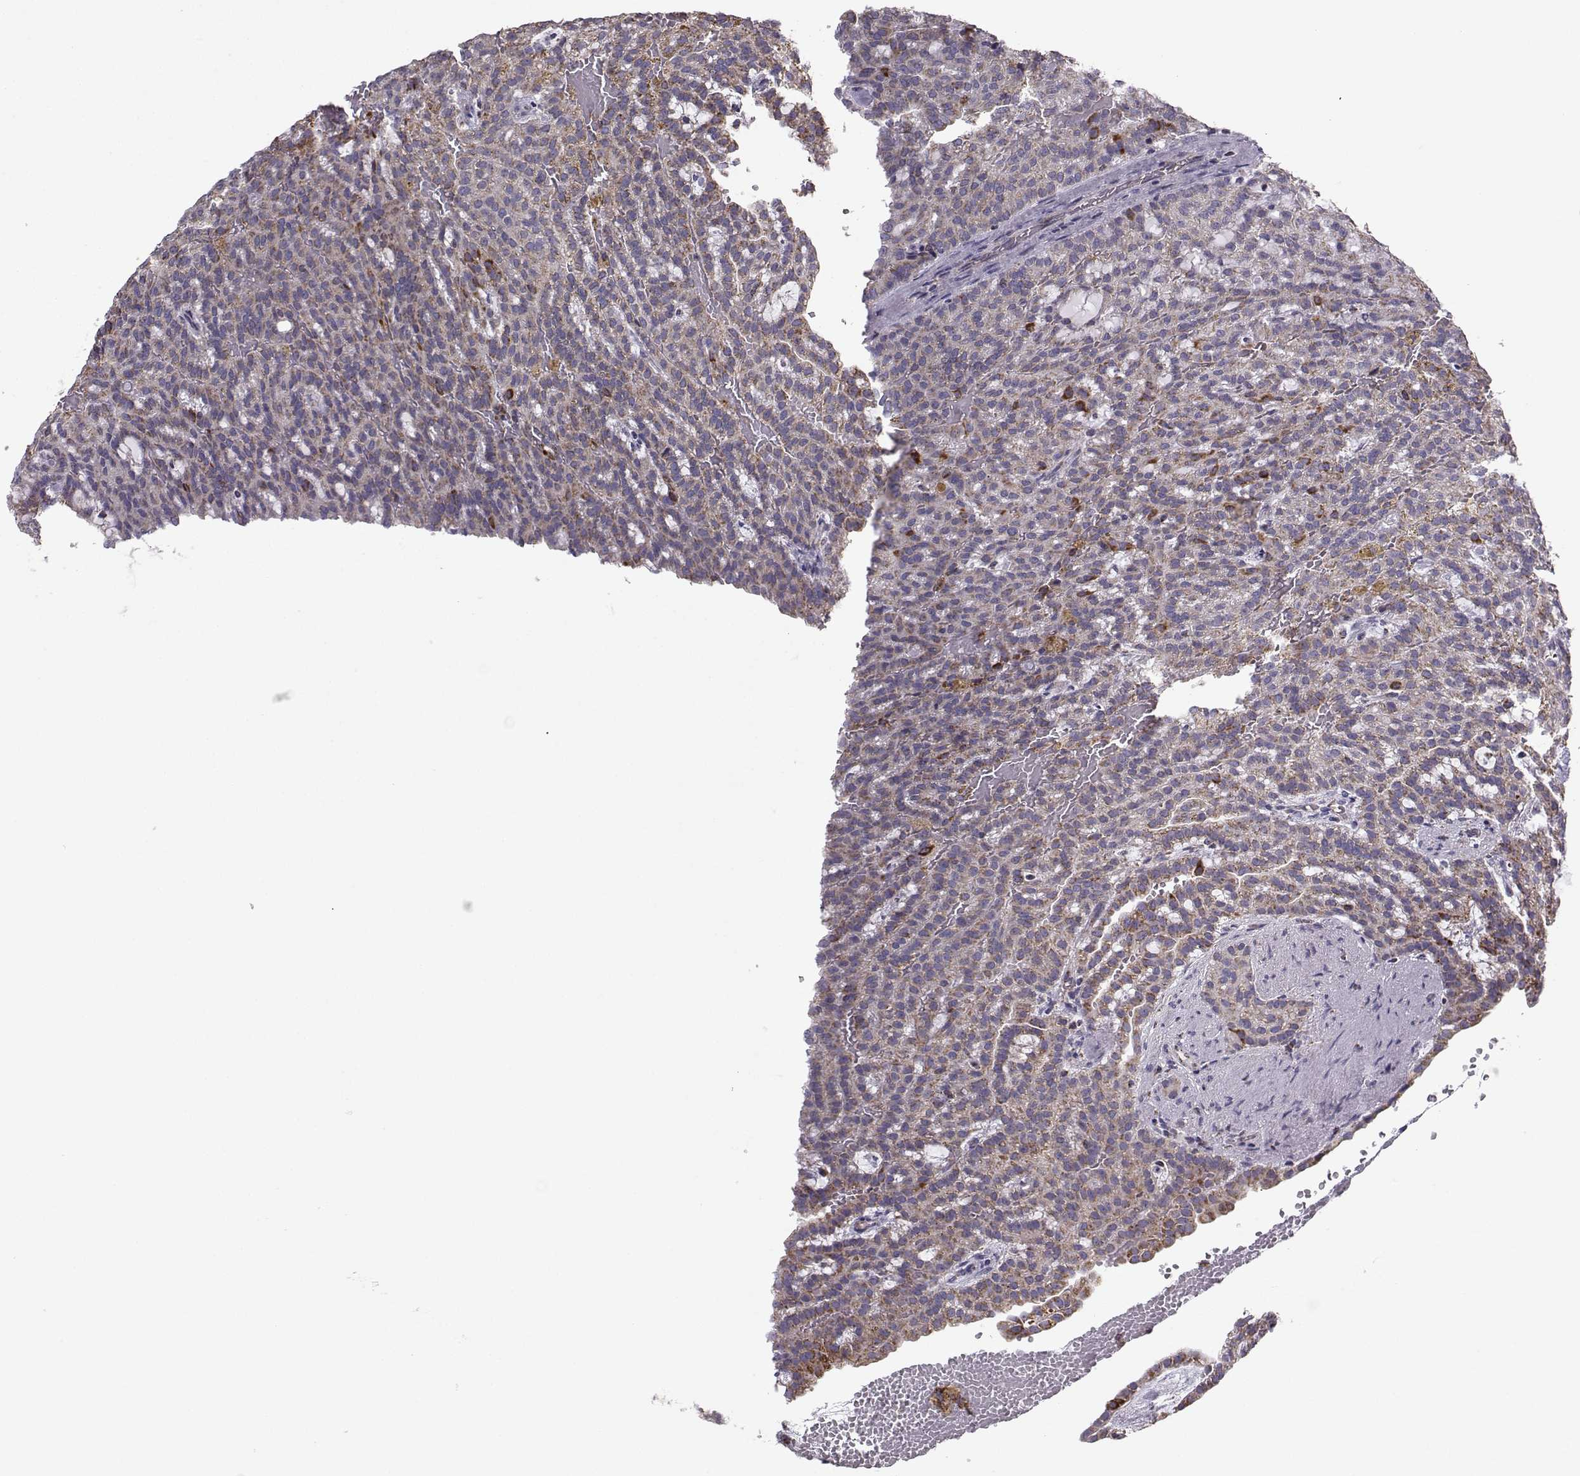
{"staining": {"intensity": "moderate", "quantity": "<25%", "location": "cytoplasmic/membranous"}, "tissue": "renal cancer", "cell_type": "Tumor cells", "image_type": "cancer", "snomed": [{"axis": "morphology", "description": "Adenocarcinoma, NOS"}, {"axis": "topography", "description": "Kidney"}], "caption": "Renal cancer (adenocarcinoma) stained with a protein marker displays moderate staining in tumor cells.", "gene": "NECAB3", "patient": {"sex": "male", "age": 63}}